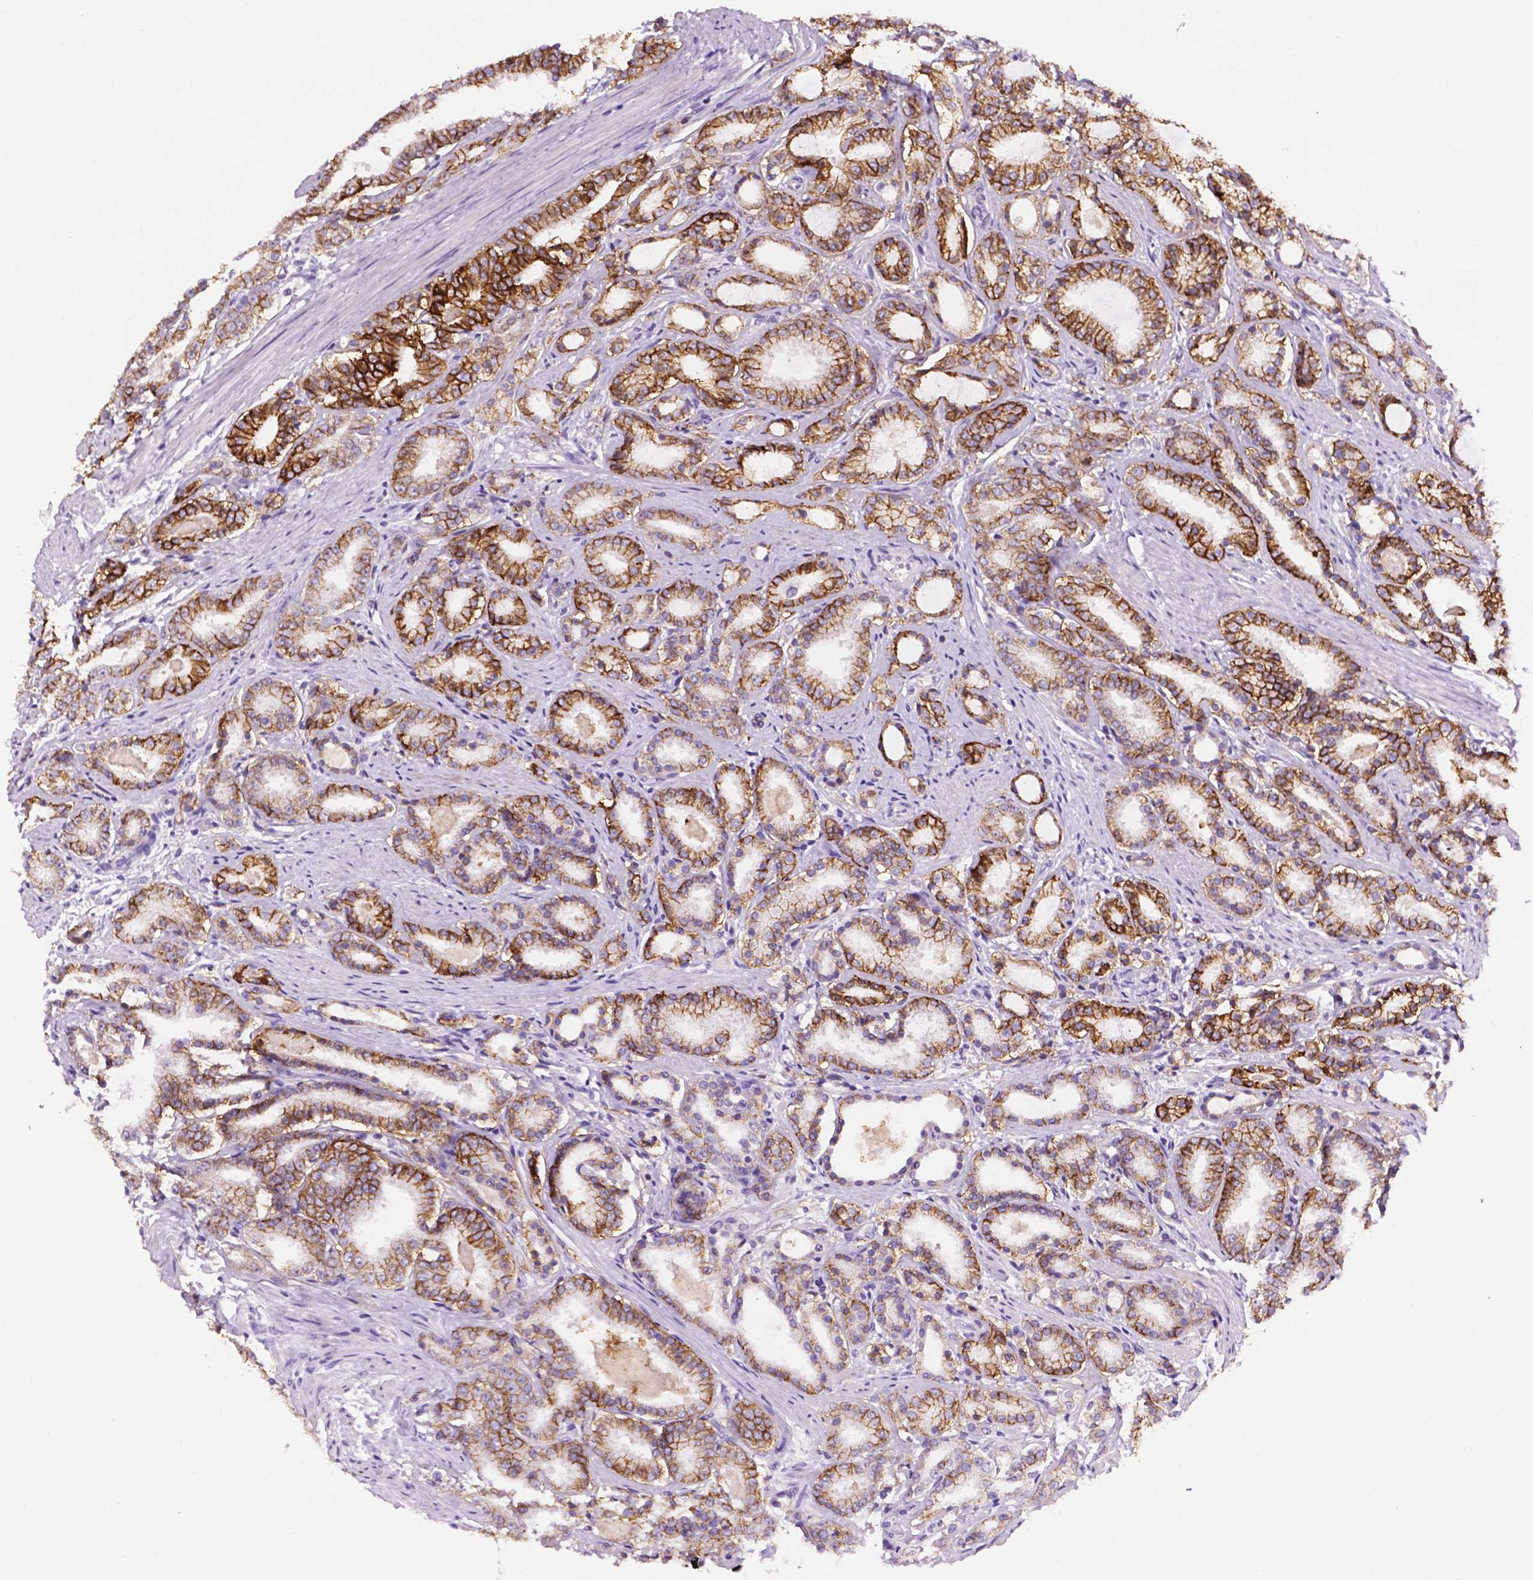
{"staining": {"intensity": "strong", "quantity": "25%-75%", "location": "cytoplasmic/membranous"}, "tissue": "prostate cancer", "cell_type": "Tumor cells", "image_type": "cancer", "snomed": [{"axis": "morphology", "description": "Adenocarcinoma, High grade"}, {"axis": "topography", "description": "Prostate"}], "caption": "This photomicrograph demonstrates IHC staining of human prostate high-grade adenocarcinoma, with high strong cytoplasmic/membranous positivity in about 25%-75% of tumor cells.", "gene": "TACSTD2", "patient": {"sex": "male", "age": 63}}